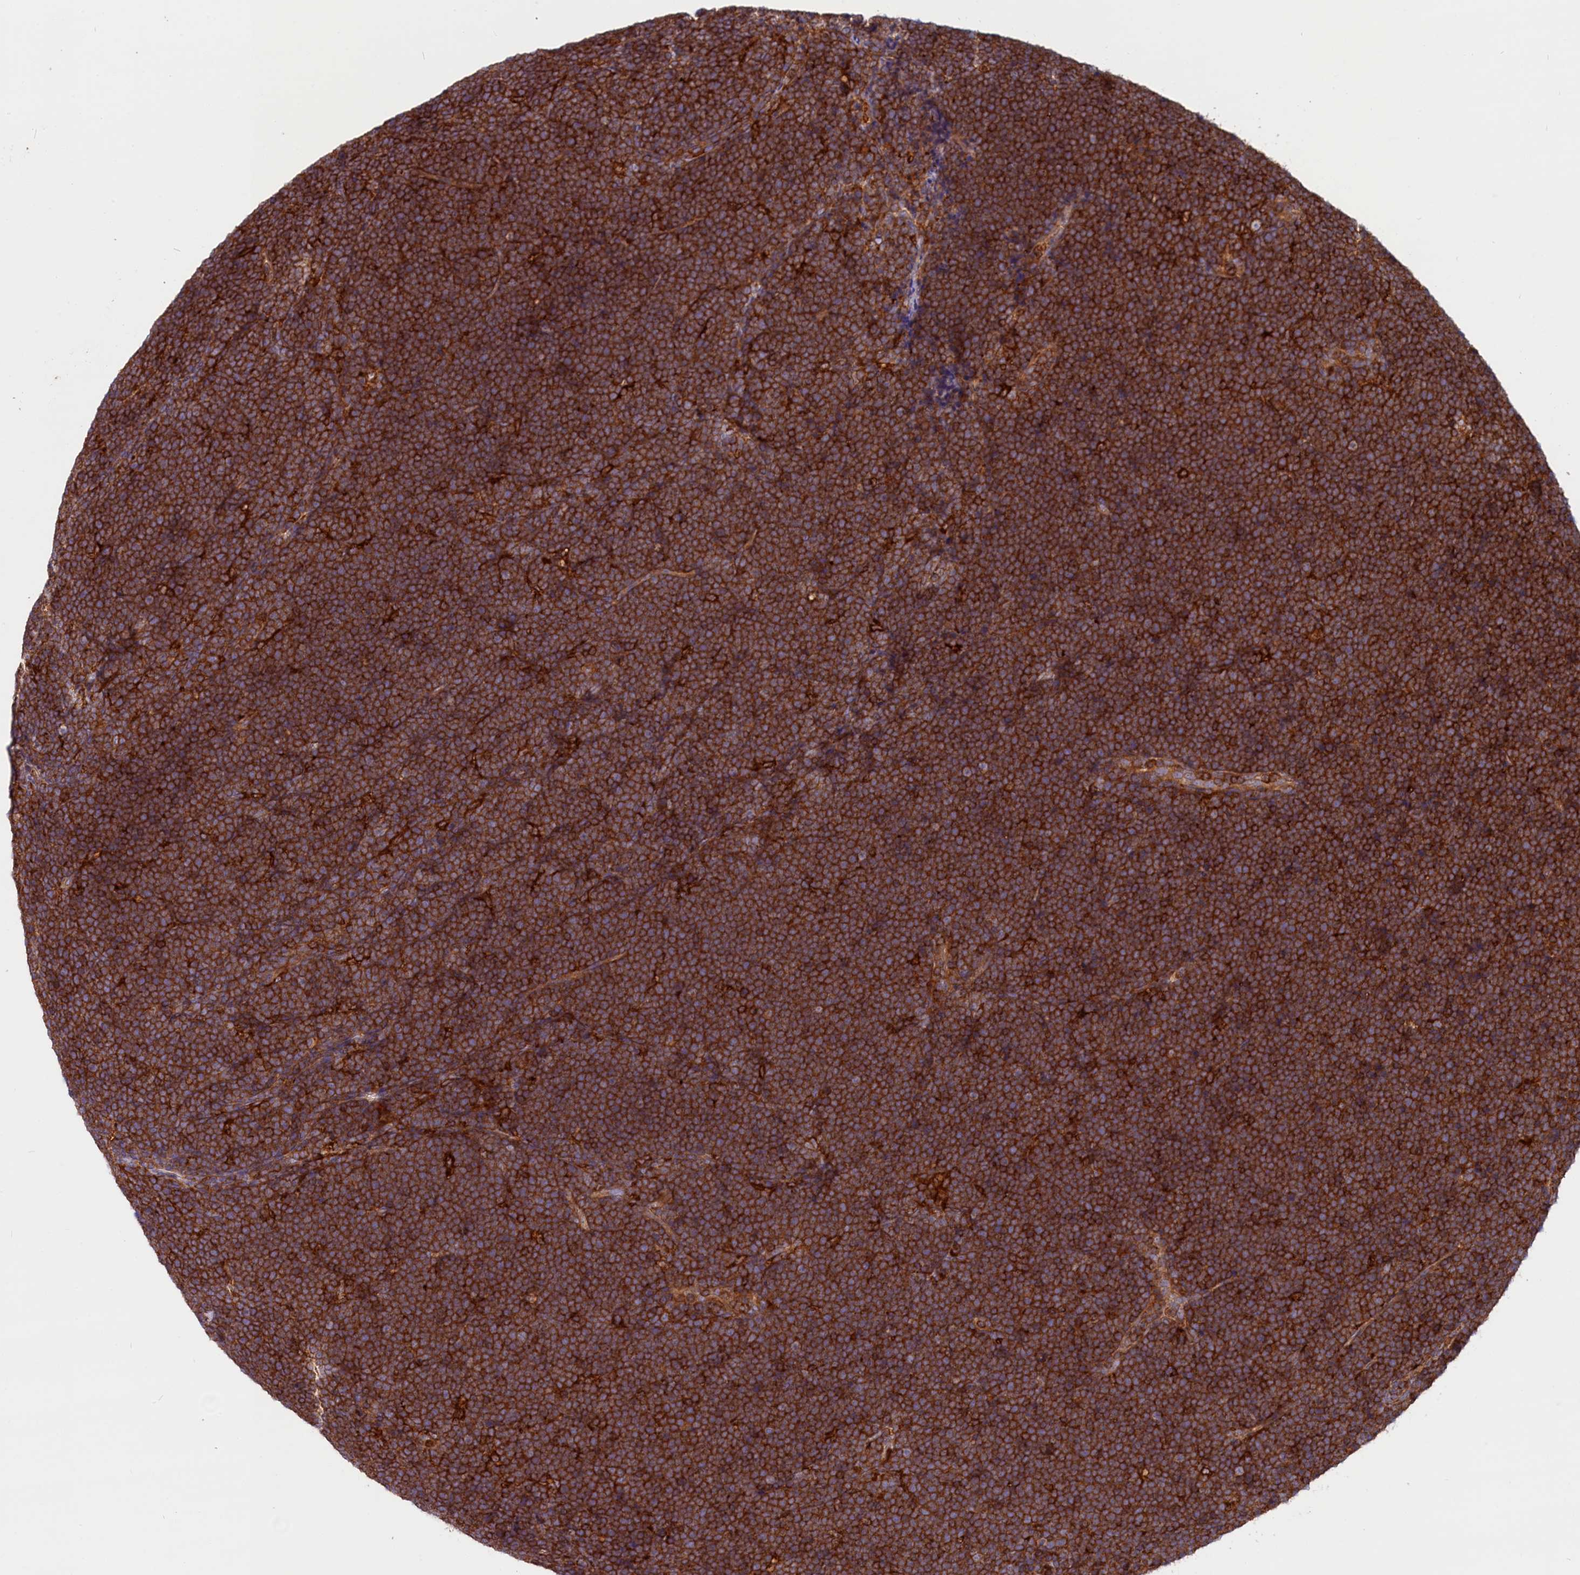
{"staining": {"intensity": "strong", "quantity": ">75%", "location": "cytoplasmic/membranous"}, "tissue": "lymphoma", "cell_type": "Tumor cells", "image_type": "cancer", "snomed": [{"axis": "morphology", "description": "Malignant lymphoma, non-Hodgkin's type, High grade"}, {"axis": "topography", "description": "Lymph node"}], "caption": "DAB immunohistochemical staining of human lymphoma reveals strong cytoplasmic/membranous protein staining in approximately >75% of tumor cells.", "gene": "MYO9B", "patient": {"sex": "male", "age": 13}}